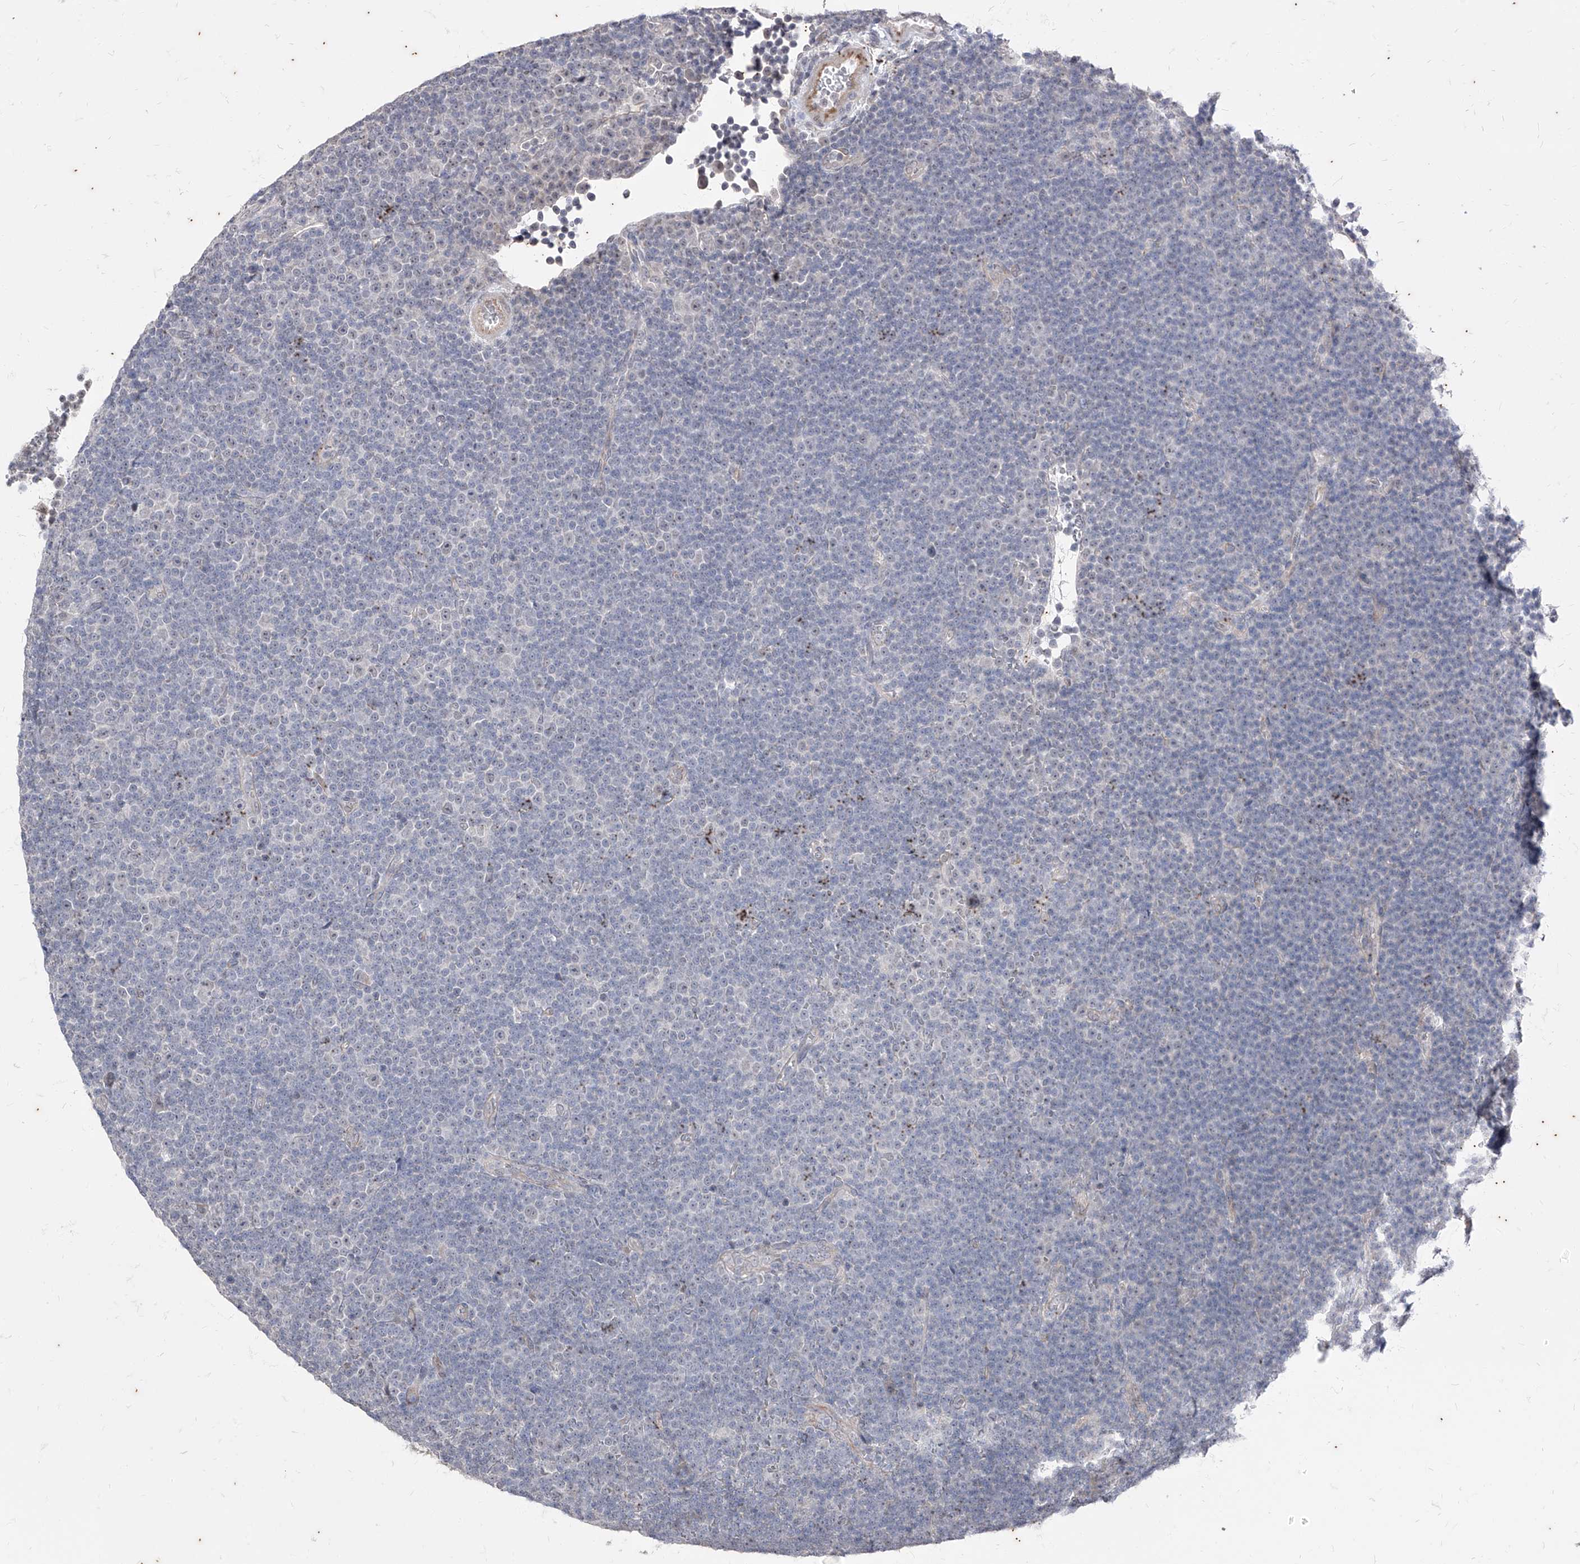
{"staining": {"intensity": "negative", "quantity": "none", "location": "none"}, "tissue": "lymphoma", "cell_type": "Tumor cells", "image_type": "cancer", "snomed": [{"axis": "morphology", "description": "Malignant lymphoma, non-Hodgkin's type, Low grade"}, {"axis": "topography", "description": "Lymph node"}], "caption": "A photomicrograph of malignant lymphoma, non-Hodgkin's type (low-grade) stained for a protein reveals no brown staining in tumor cells.", "gene": "PHF20L1", "patient": {"sex": "female", "age": 67}}